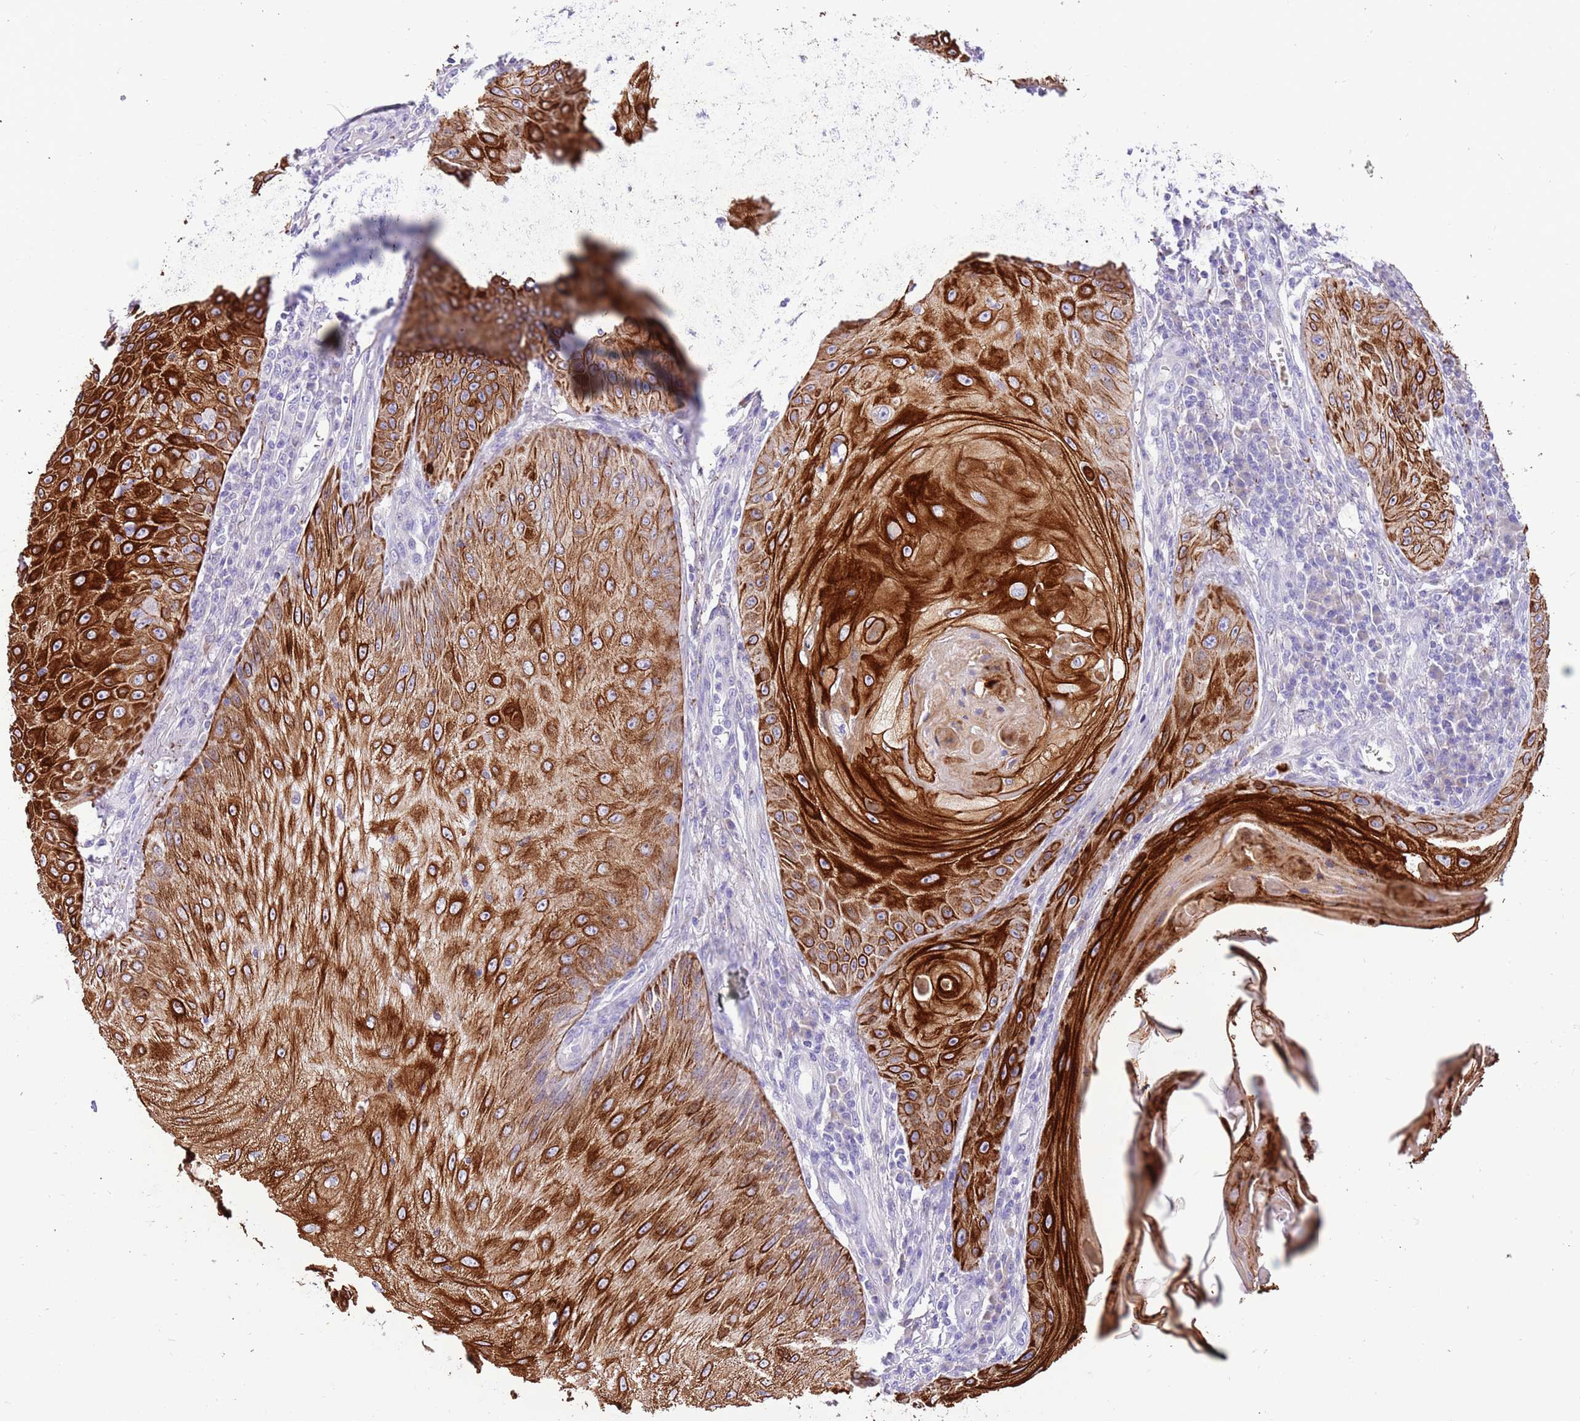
{"staining": {"intensity": "strong", "quantity": ">75%", "location": "cytoplasmic/membranous"}, "tissue": "skin cancer", "cell_type": "Tumor cells", "image_type": "cancer", "snomed": [{"axis": "morphology", "description": "Squamous cell carcinoma, NOS"}, {"axis": "topography", "description": "Skin"}], "caption": "Skin cancer stained with a protein marker demonstrates strong staining in tumor cells.", "gene": "R3HDM4", "patient": {"sex": "male", "age": 70}}